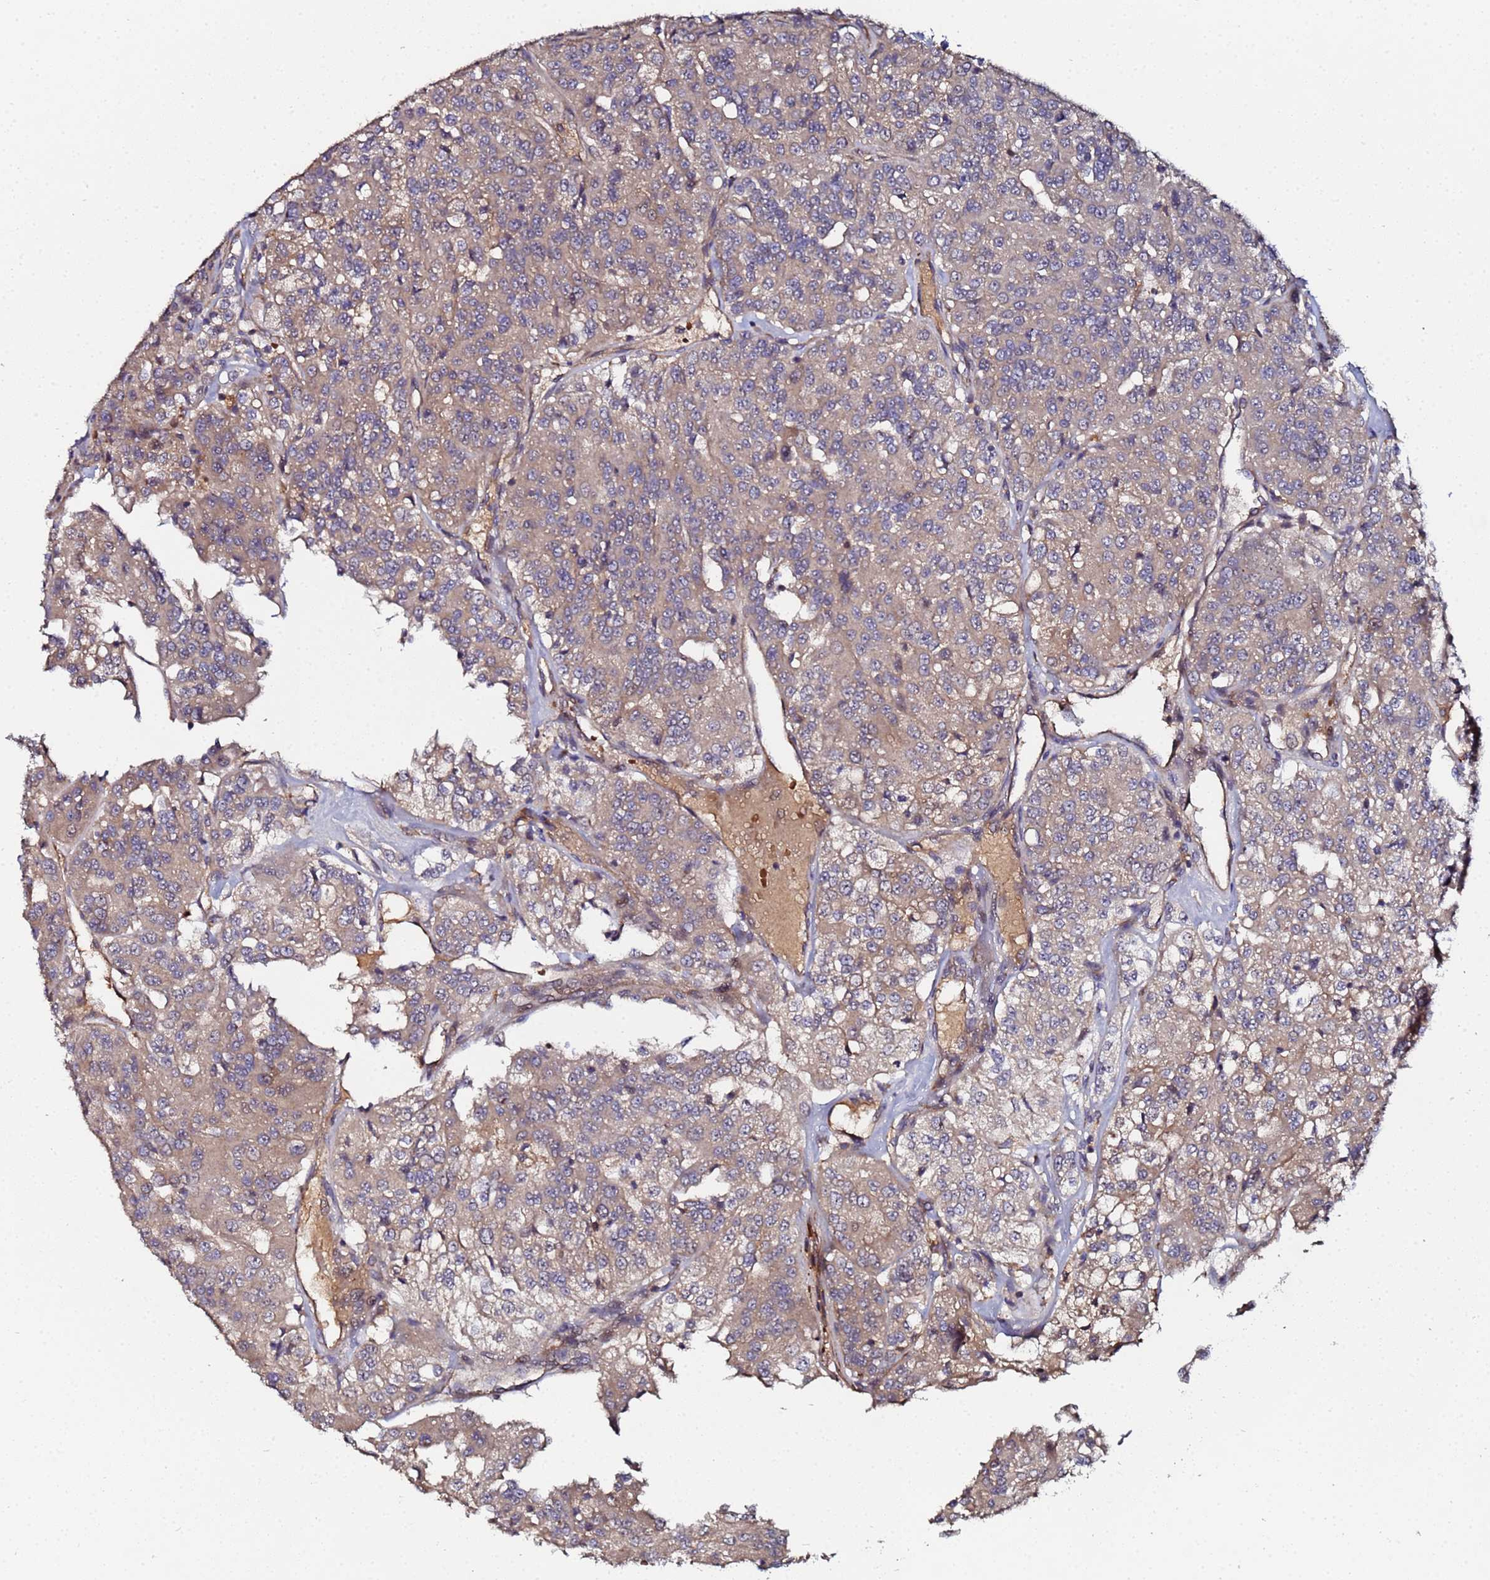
{"staining": {"intensity": "moderate", "quantity": ">75%", "location": "cytoplasmic/membranous"}, "tissue": "renal cancer", "cell_type": "Tumor cells", "image_type": "cancer", "snomed": [{"axis": "morphology", "description": "Adenocarcinoma, NOS"}, {"axis": "topography", "description": "Kidney"}], "caption": "IHC staining of renal adenocarcinoma, which demonstrates medium levels of moderate cytoplasmic/membranous expression in approximately >75% of tumor cells indicating moderate cytoplasmic/membranous protein staining. The staining was performed using DAB (brown) for protein detection and nuclei were counterstained in hematoxylin (blue).", "gene": "OSER1", "patient": {"sex": "female", "age": 63}}